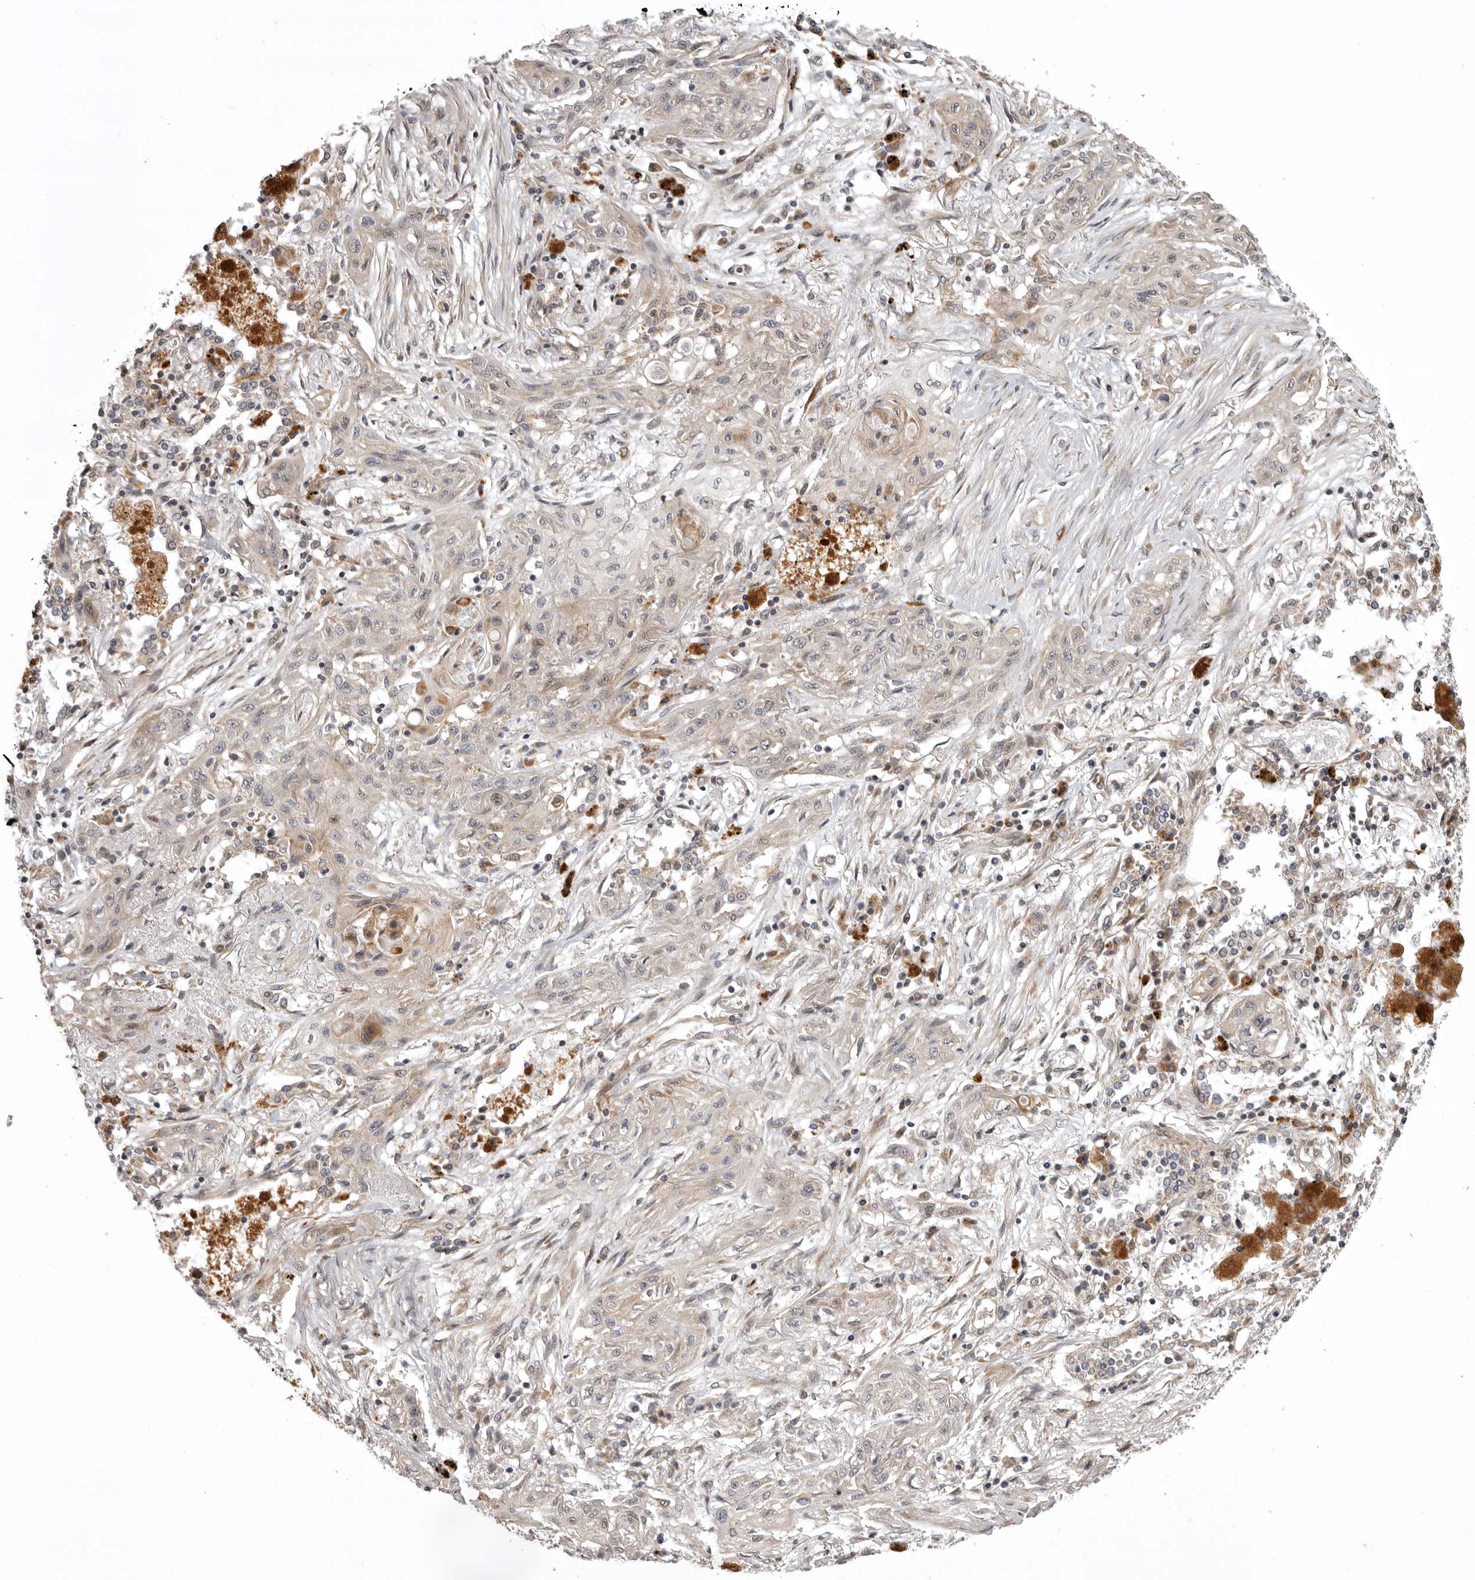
{"staining": {"intensity": "negative", "quantity": "none", "location": "none"}, "tissue": "lung cancer", "cell_type": "Tumor cells", "image_type": "cancer", "snomed": [{"axis": "morphology", "description": "Squamous cell carcinoma, NOS"}, {"axis": "topography", "description": "Lung"}], "caption": "Tumor cells are negative for brown protein staining in lung cancer.", "gene": "C1orf109", "patient": {"sex": "female", "age": 47}}